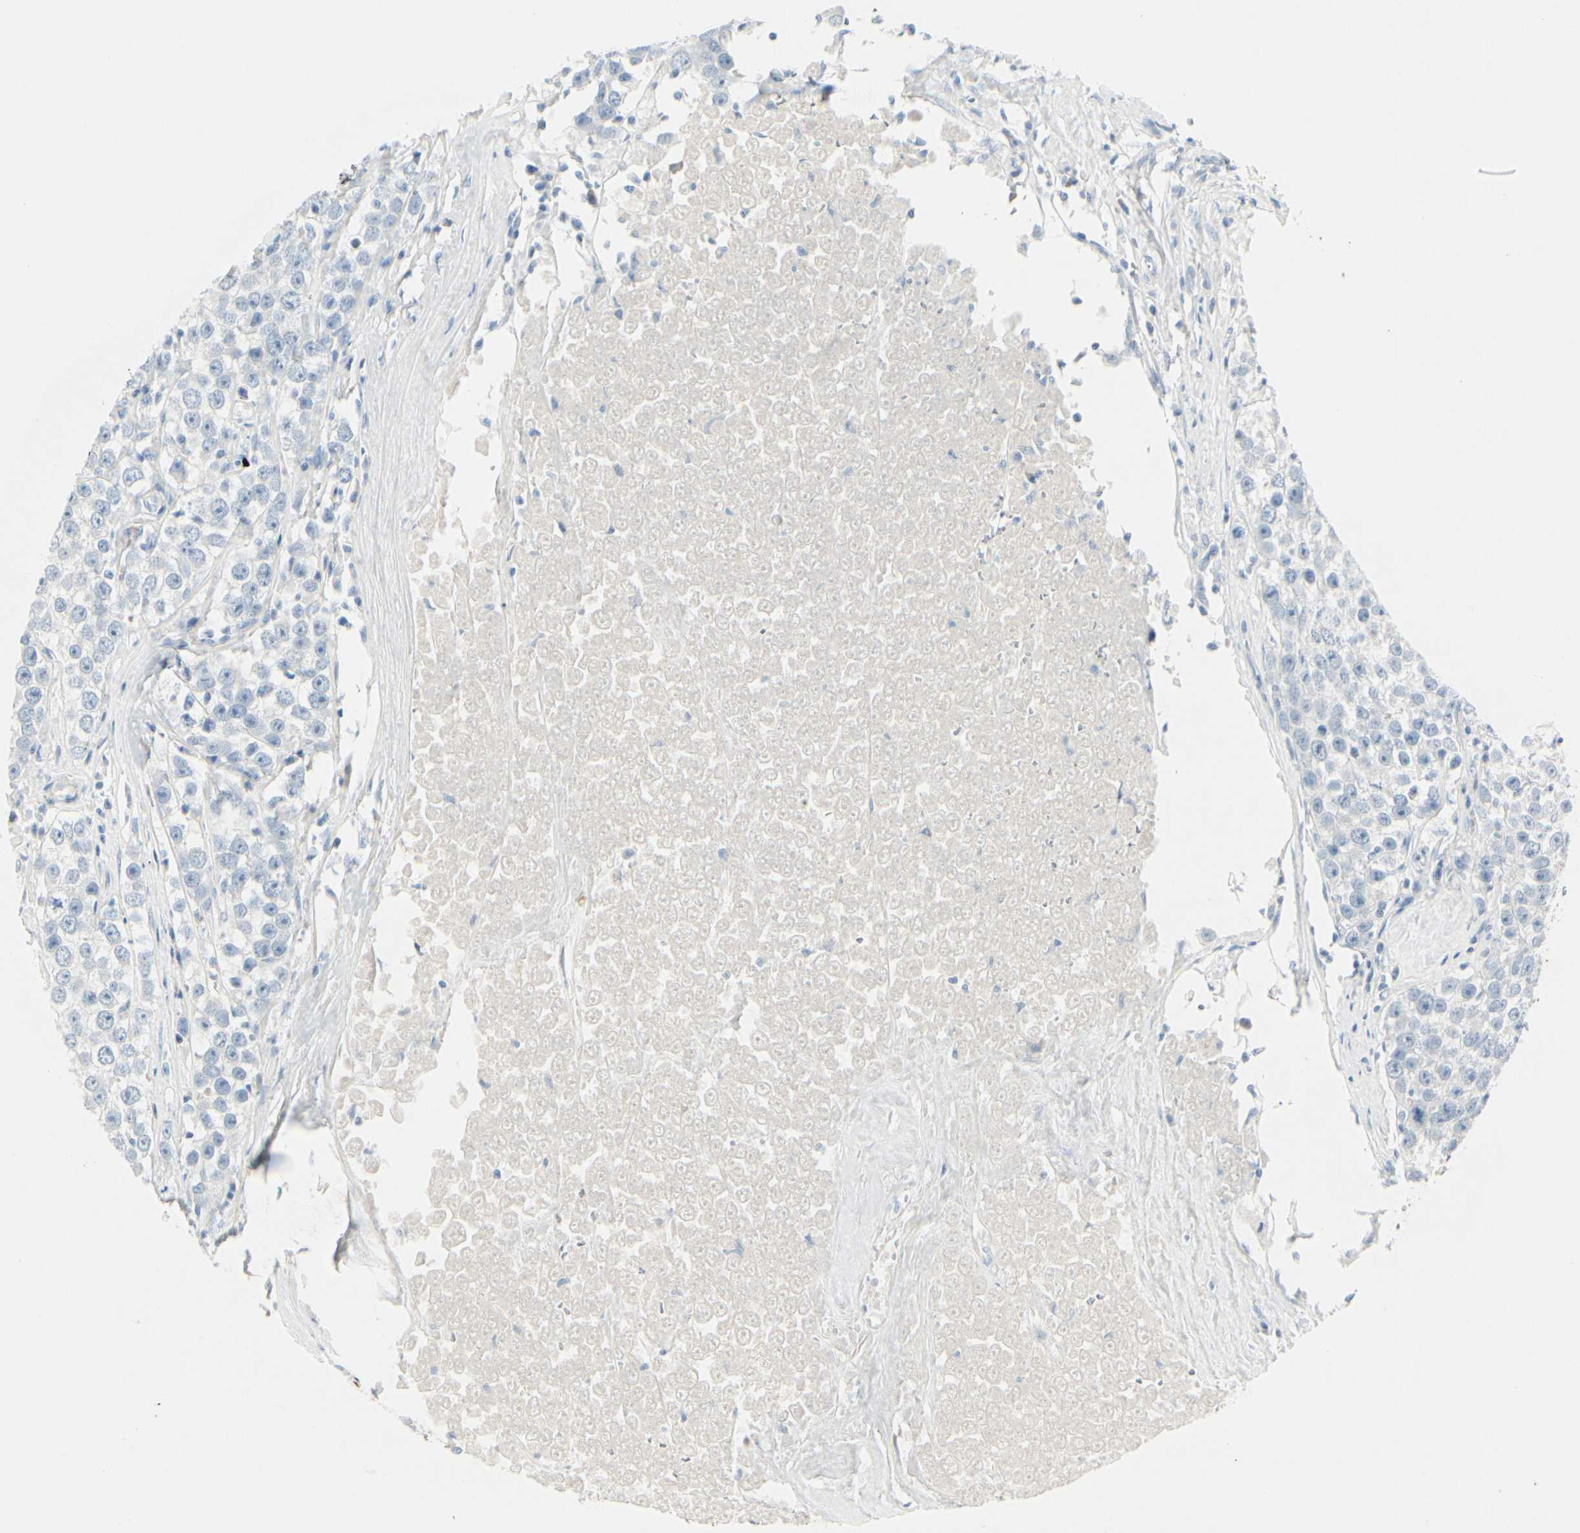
{"staining": {"intensity": "negative", "quantity": "none", "location": "none"}, "tissue": "testis cancer", "cell_type": "Tumor cells", "image_type": "cancer", "snomed": [{"axis": "morphology", "description": "Seminoma, NOS"}, {"axis": "morphology", "description": "Carcinoma, Embryonal, NOS"}, {"axis": "topography", "description": "Testis"}], "caption": "Immunohistochemistry micrograph of seminoma (testis) stained for a protein (brown), which demonstrates no staining in tumor cells.", "gene": "CDHR5", "patient": {"sex": "male", "age": 52}}